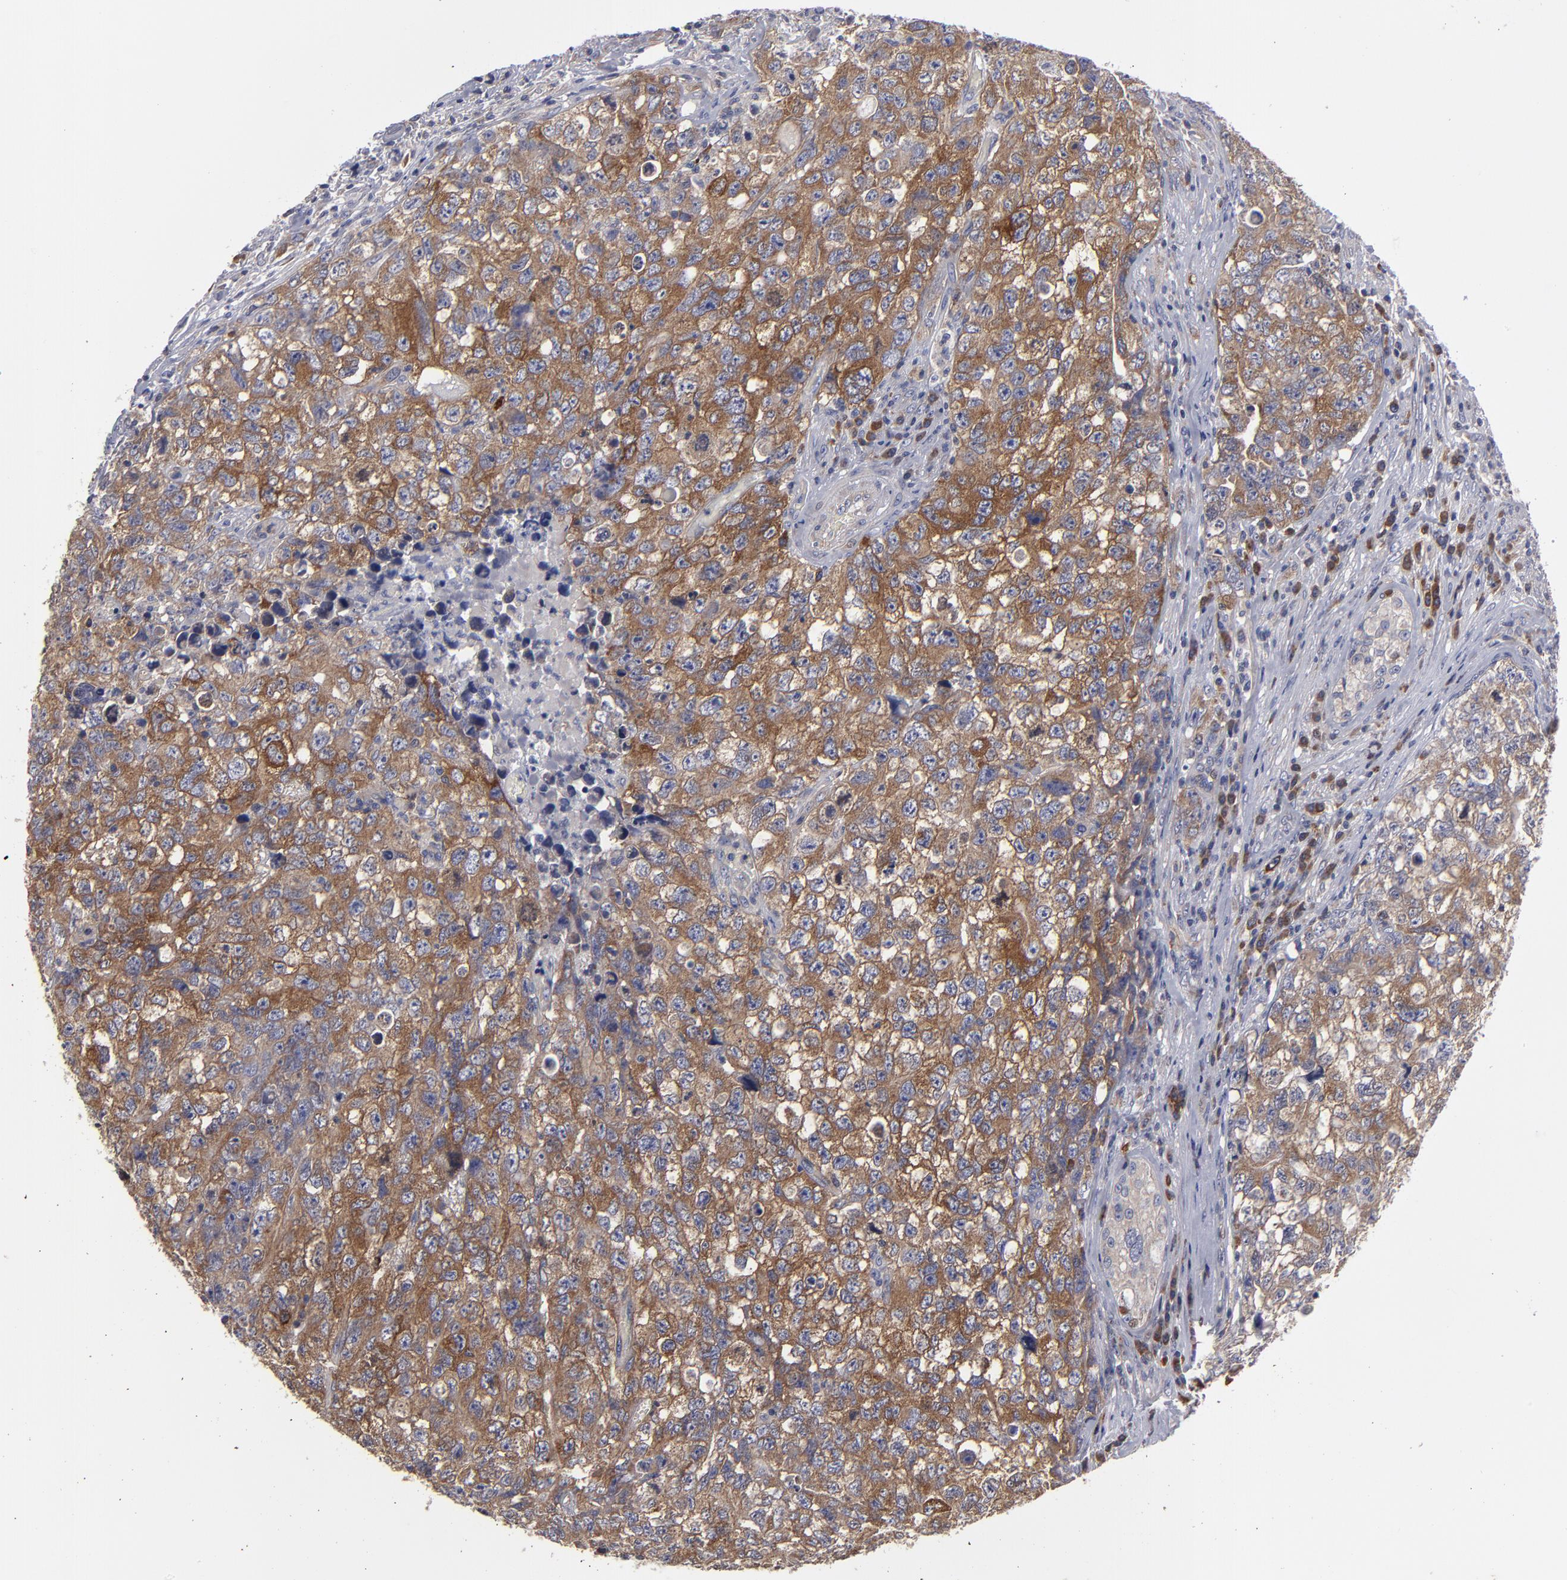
{"staining": {"intensity": "strong", "quantity": ">75%", "location": "cytoplasmic/membranous"}, "tissue": "testis cancer", "cell_type": "Tumor cells", "image_type": "cancer", "snomed": [{"axis": "morphology", "description": "Carcinoma, Embryonal, NOS"}, {"axis": "topography", "description": "Testis"}], "caption": "Human testis cancer (embryonal carcinoma) stained with a brown dye exhibits strong cytoplasmic/membranous positive staining in about >75% of tumor cells.", "gene": "CEP97", "patient": {"sex": "male", "age": 31}}